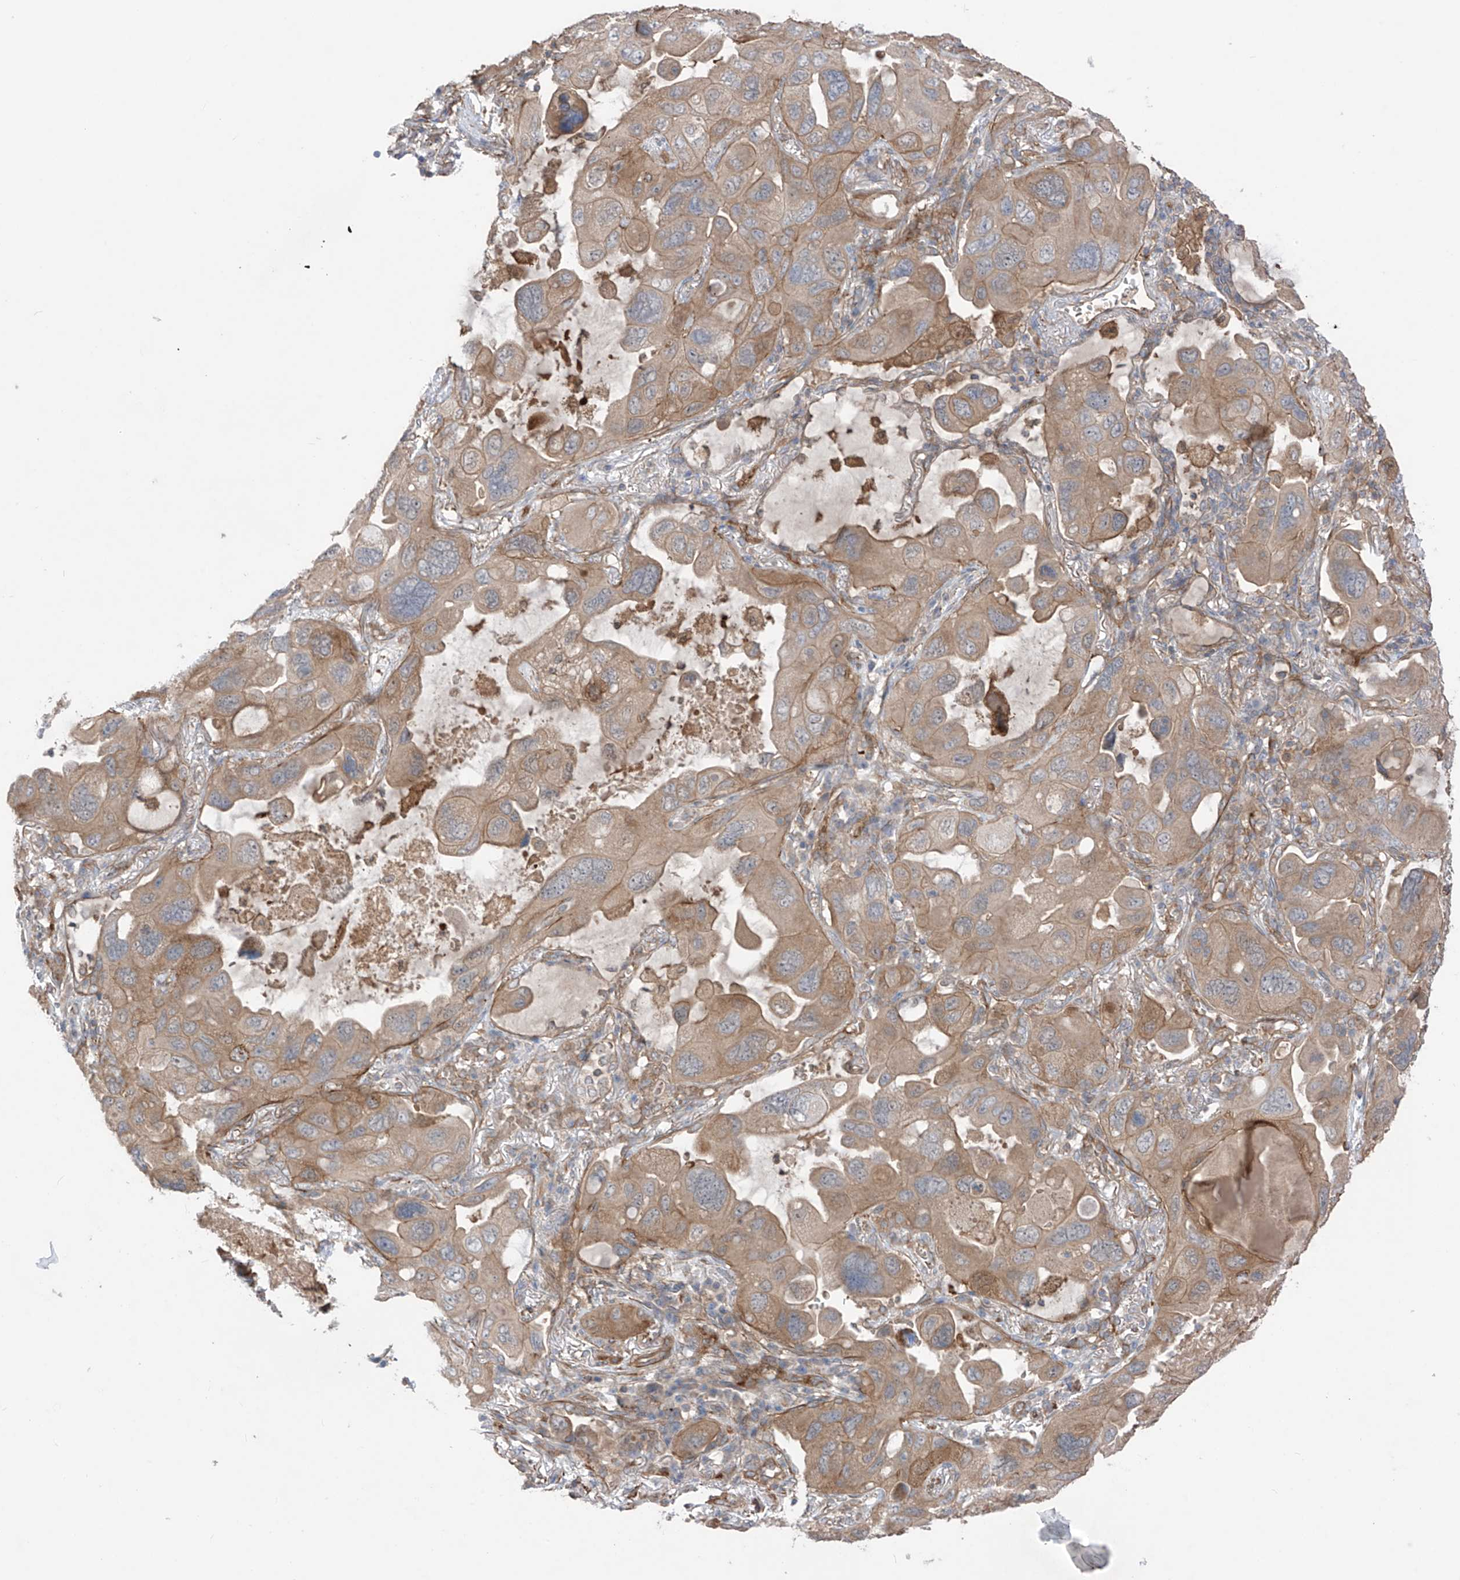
{"staining": {"intensity": "moderate", "quantity": ">75%", "location": "cytoplasmic/membranous"}, "tissue": "lung cancer", "cell_type": "Tumor cells", "image_type": "cancer", "snomed": [{"axis": "morphology", "description": "Squamous cell carcinoma, NOS"}, {"axis": "topography", "description": "Lung"}], "caption": "Human lung squamous cell carcinoma stained with a protein marker displays moderate staining in tumor cells.", "gene": "TRMU", "patient": {"sex": "female", "age": 73}}